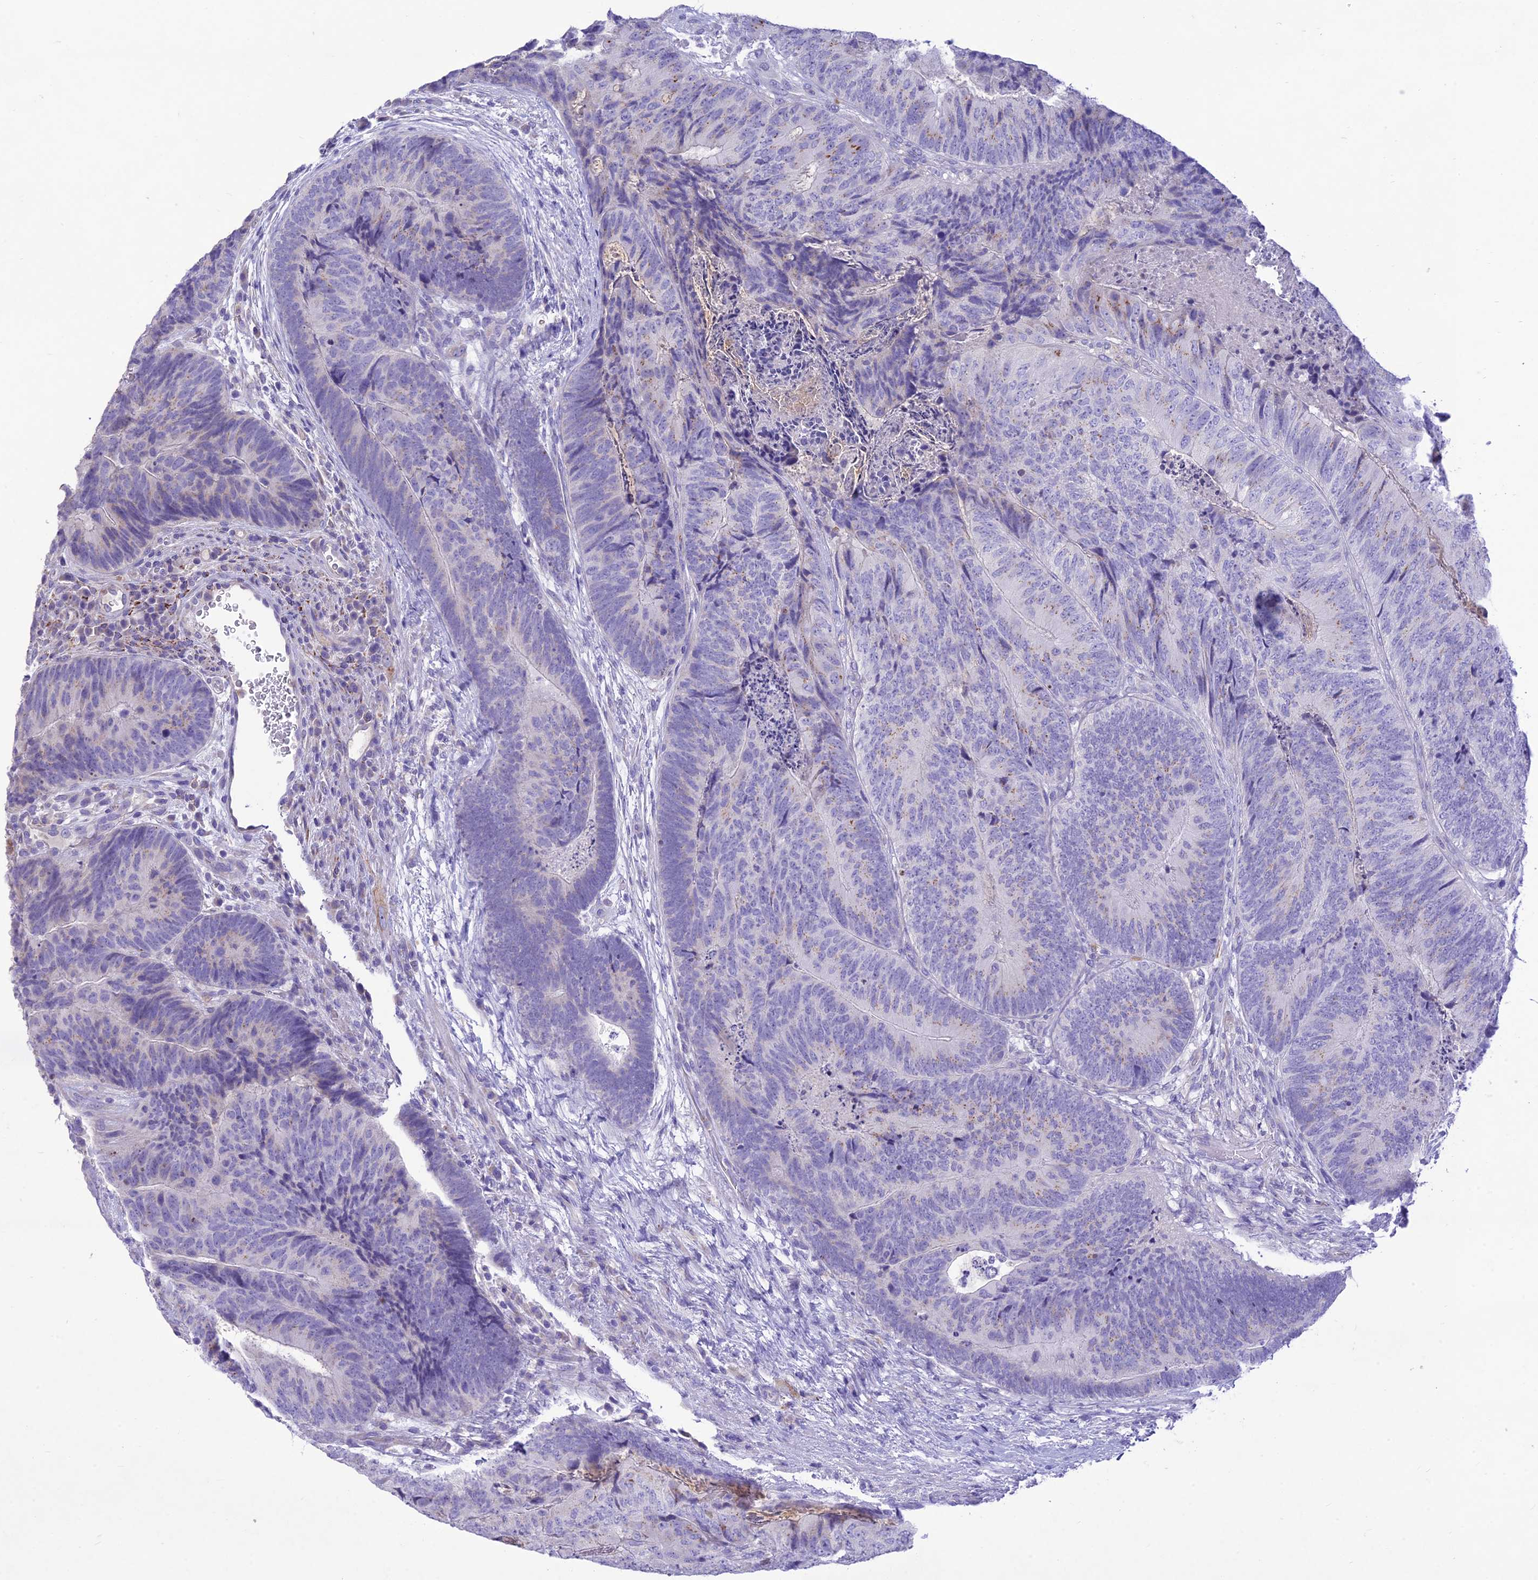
{"staining": {"intensity": "weak", "quantity": "<25%", "location": "cytoplasmic/membranous"}, "tissue": "colorectal cancer", "cell_type": "Tumor cells", "image_type": "cancer", "snomed": [{"axis": "morphology", "description": "Adenocarcinoma, NOS"}, {"axis": "topography", "description": "Colon"}], "caption": "Immunohistochemical staining of human adenocarcinoma (colorectal) demonstrates no significant staining in tumor cells.", "gene": "SLC13A5", "patient": {"sex": "female", "age": 67}}